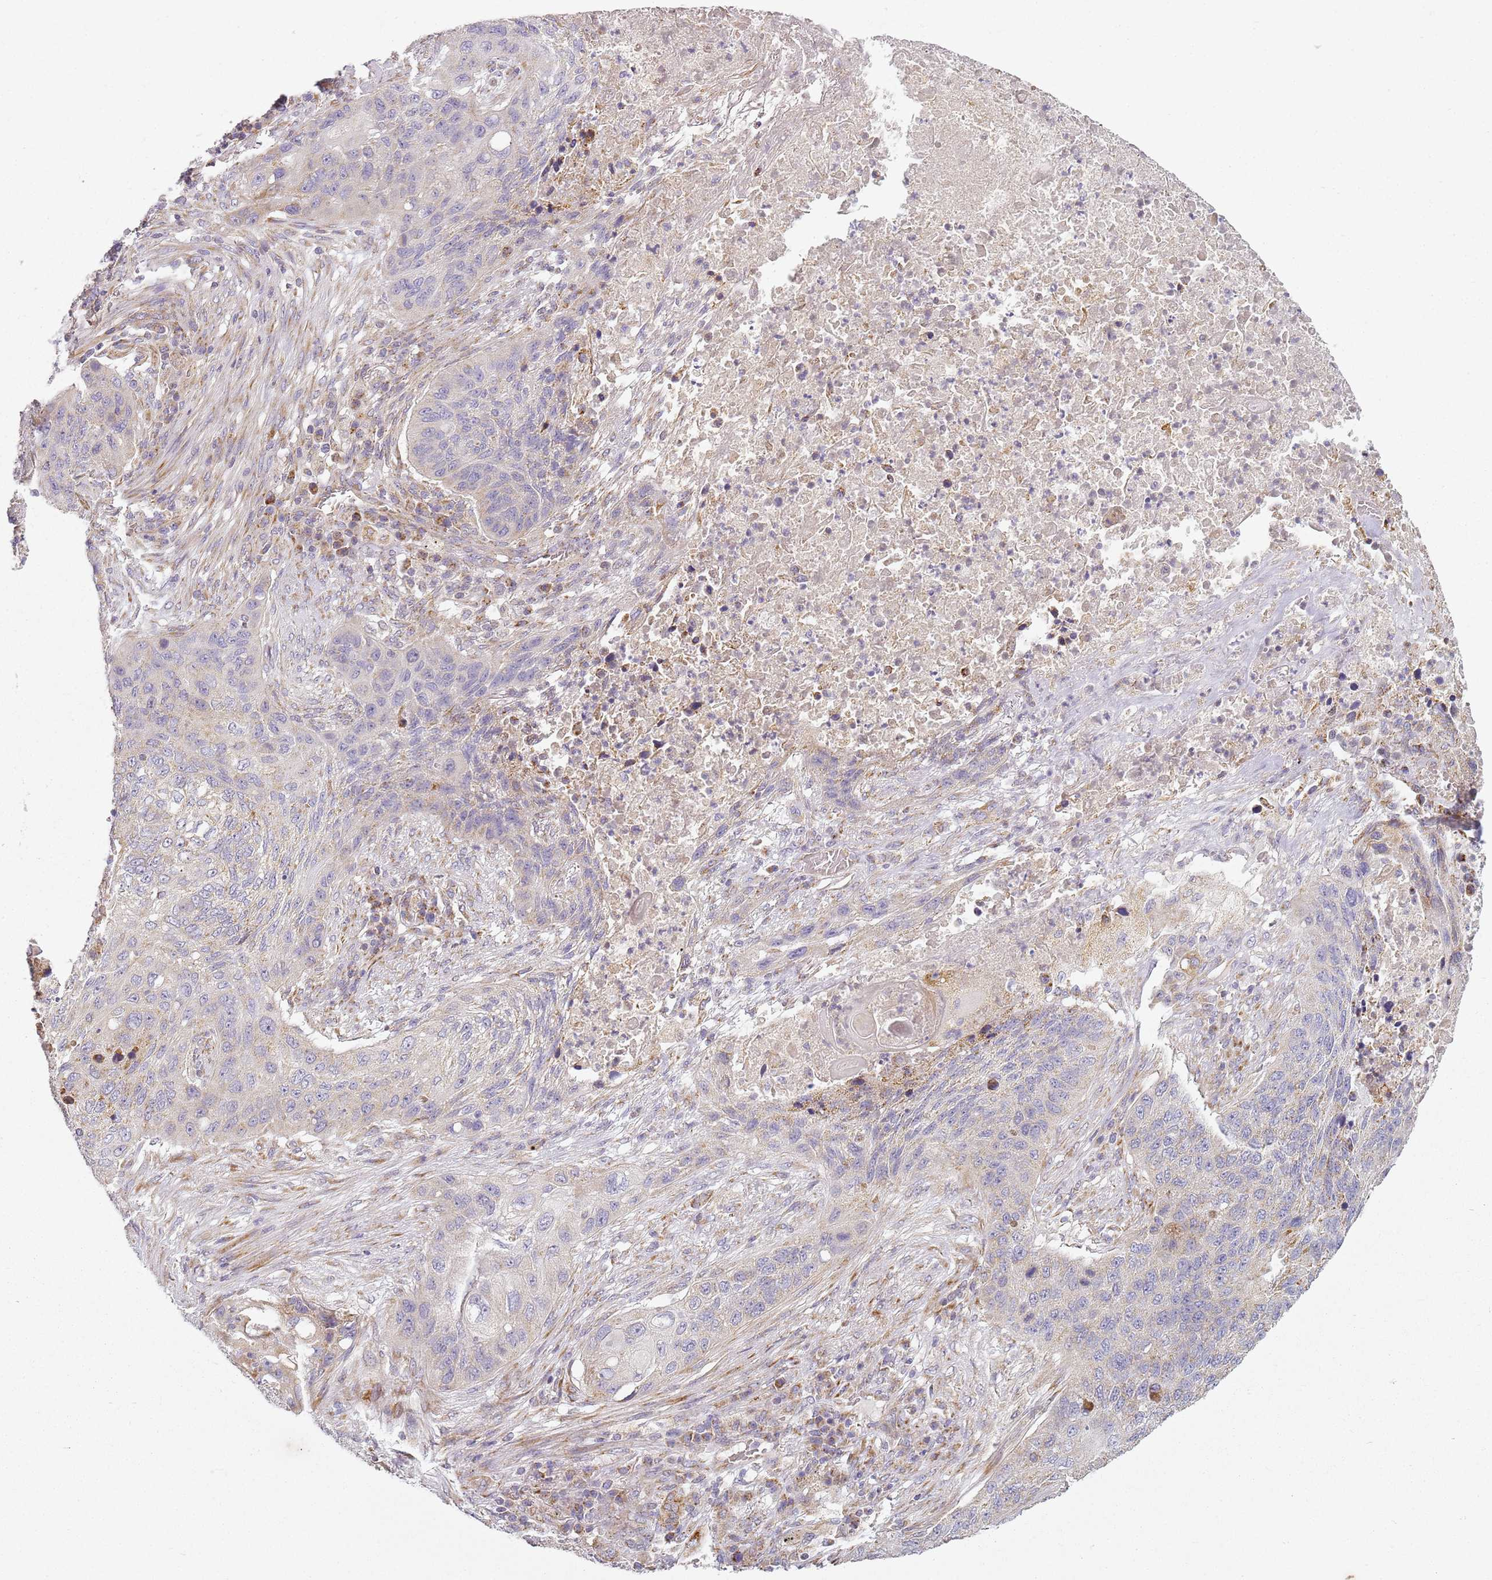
{"staining": {"intensity": "negative", "quantity": "none", "location": "none"}, "tissue": "lung cancer", "cell_type": "Tumor cells", "image_type": "cancer", "snomed": [{"axis": "morphology", "description": "Squamous cell carcinoma, NOS"}, {"axis": "topography", "description": "Lung"}], "caption": "Immunohistochemistry (IHC) image of neoplastic tissue: squamous cell carcinoma (lung) stained with DAB reveals no significant protein expression in tumor cells.", "gene": "TMEM200C", "patient": {"sex": "female", "age": 63}}